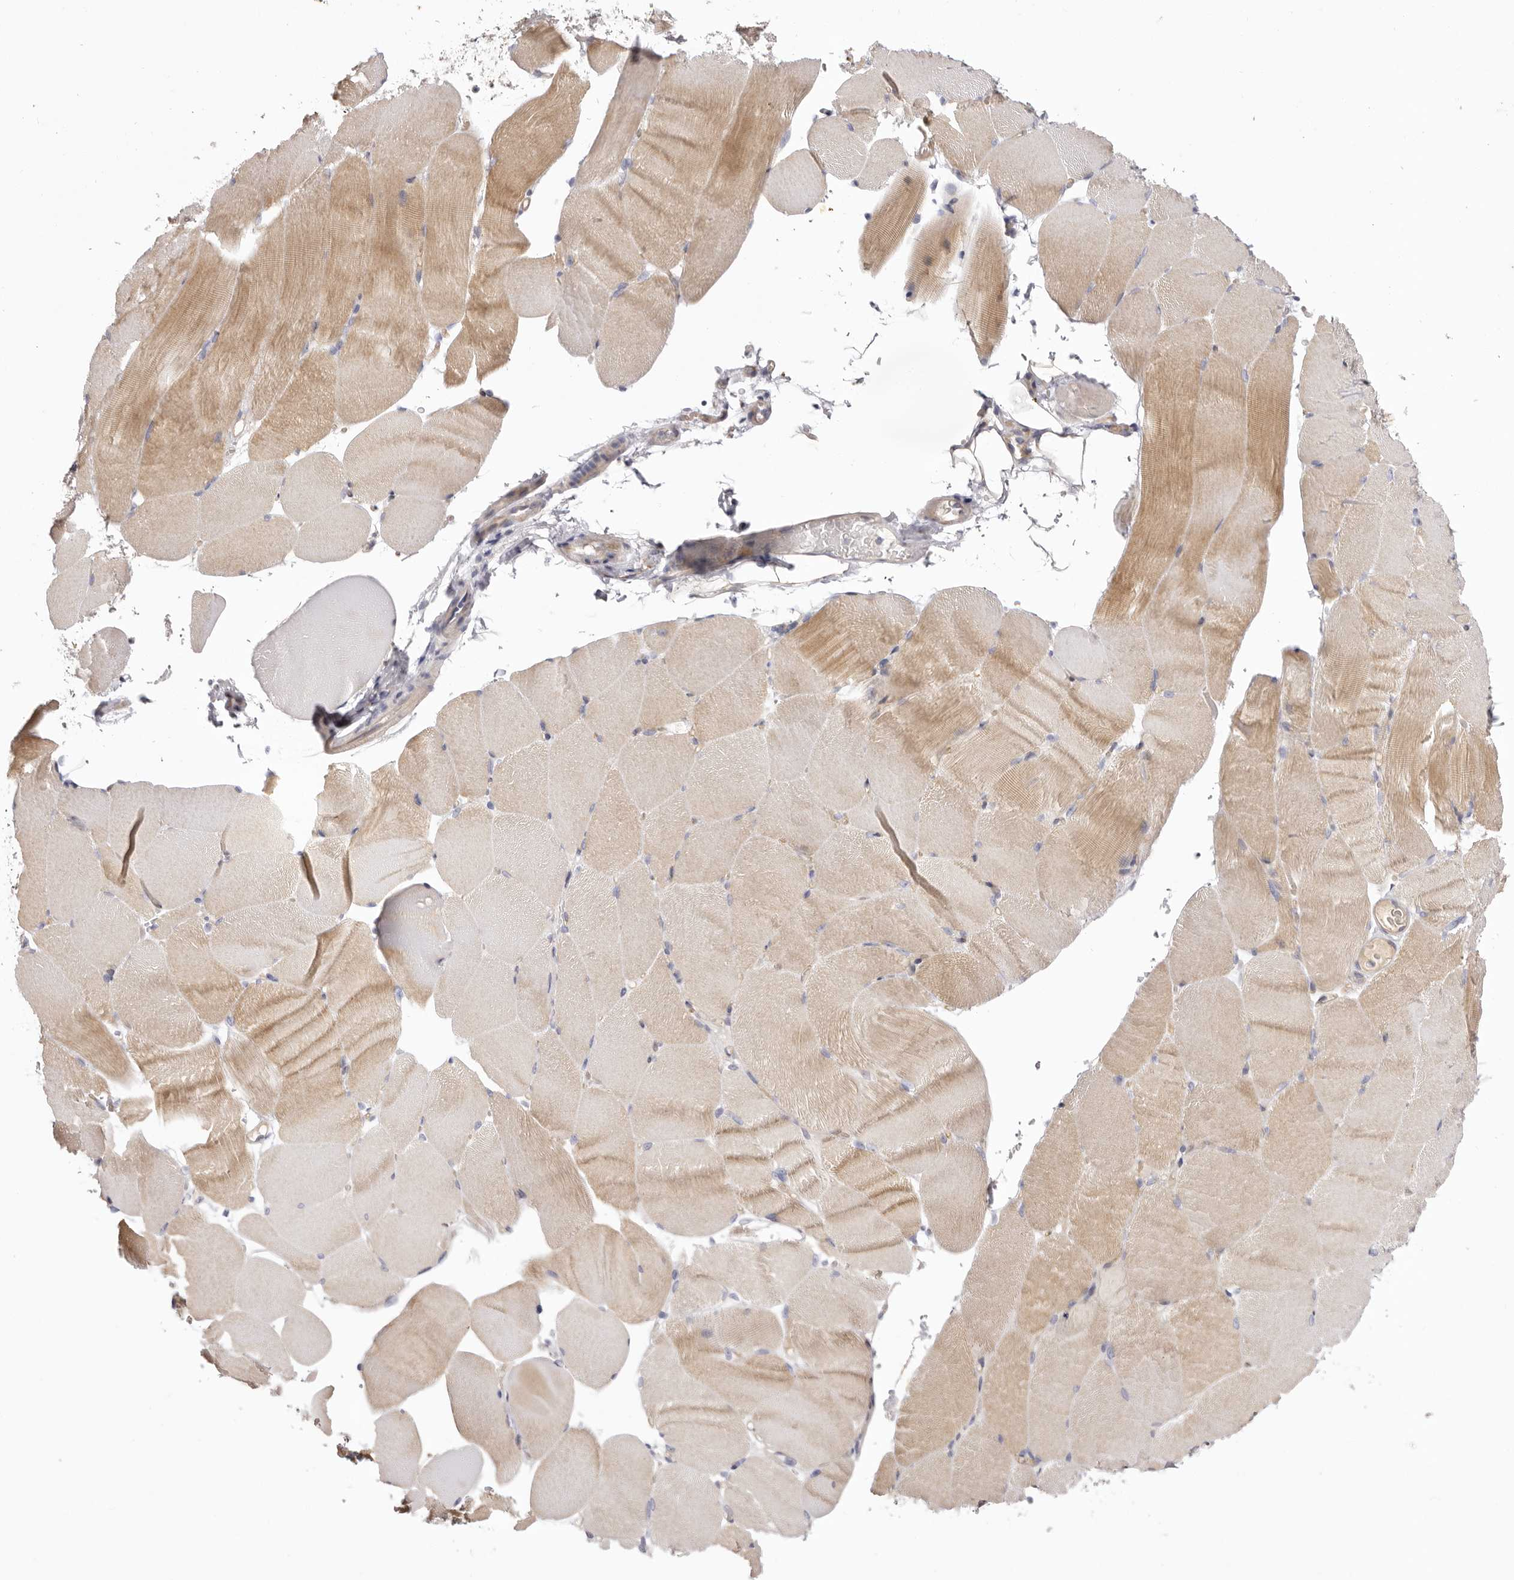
{"staining": {"intensity": "moderate", "quantity": "<25%", "location": "cytoplasmic/membranous"}, "tissue": "skeletal muscle", "cell_type": "Myocytes", "image_type": "normal", "snomed": [{"axis": "morphology", "description": "Normal tissue, NOS"}, {"axis": "topography", "description": "Skeletal muscle"}, {"axis": "topography", "description": "Parathyroid gland"}], "caption": "The immunohistochemical stain shows moderate cytoplasmic/membranous positivity in myocytes of unremarkable skeletal muscle.", "gene": "STK16", "patient": {"sex": "female", "age": 37}}